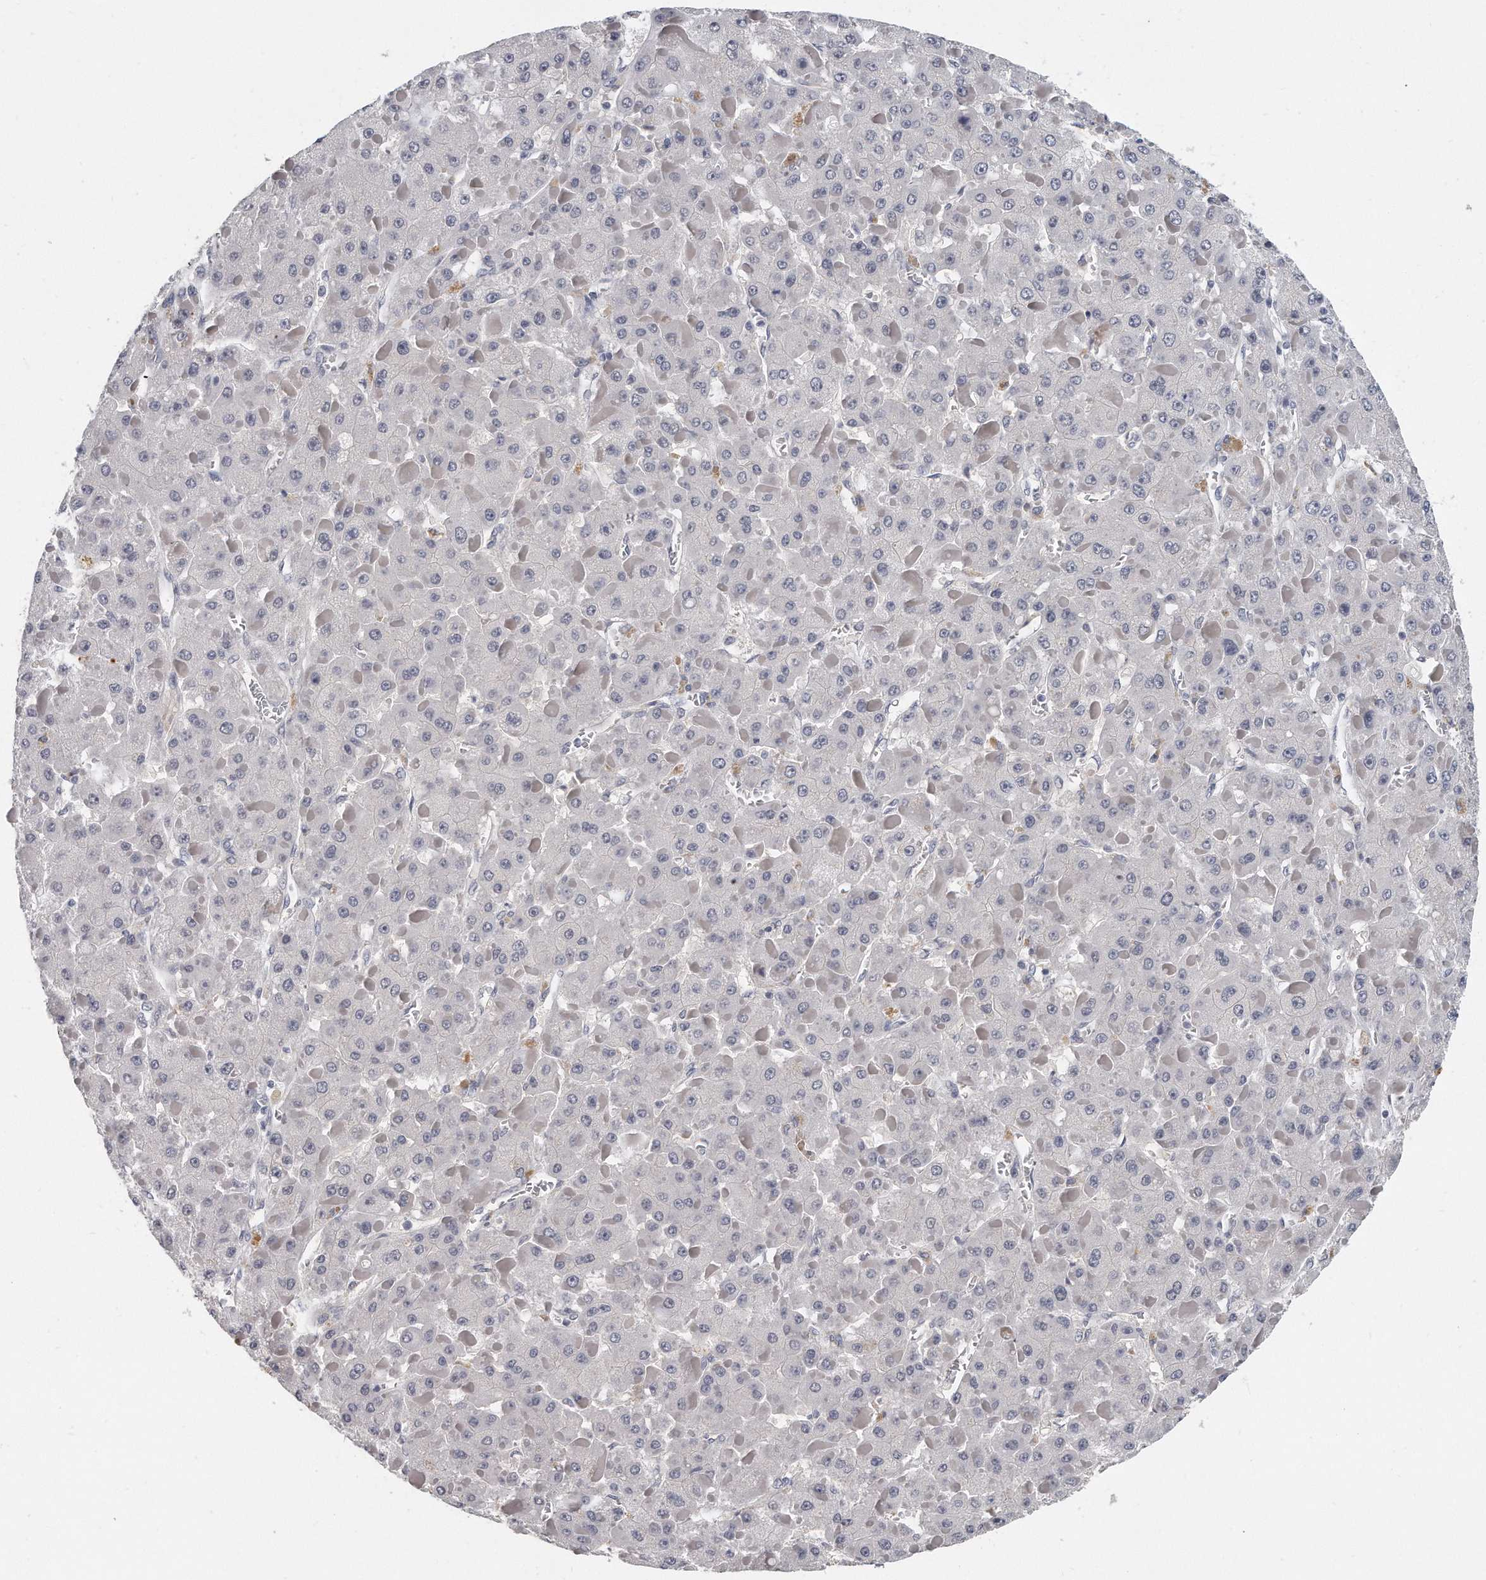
{"staining": {"intensity": "negative", "quantity": "none", "location": "none"}, "tissue": "liver cancer", "cell_type": "Tumor cells", "image_type": "cancer", "snomed": [{"axis": "morphology", "description": "Carcinoma, Hepatocellular, NOS"}, {"axis": "topography", "description": "Liver"}], "caption": "The histopathology image displays no significant staining in tumor cells of liver hepatocellular carcinoma.", "gene": "KLHL7", "patient": {"sex": "female", "age": 73}}